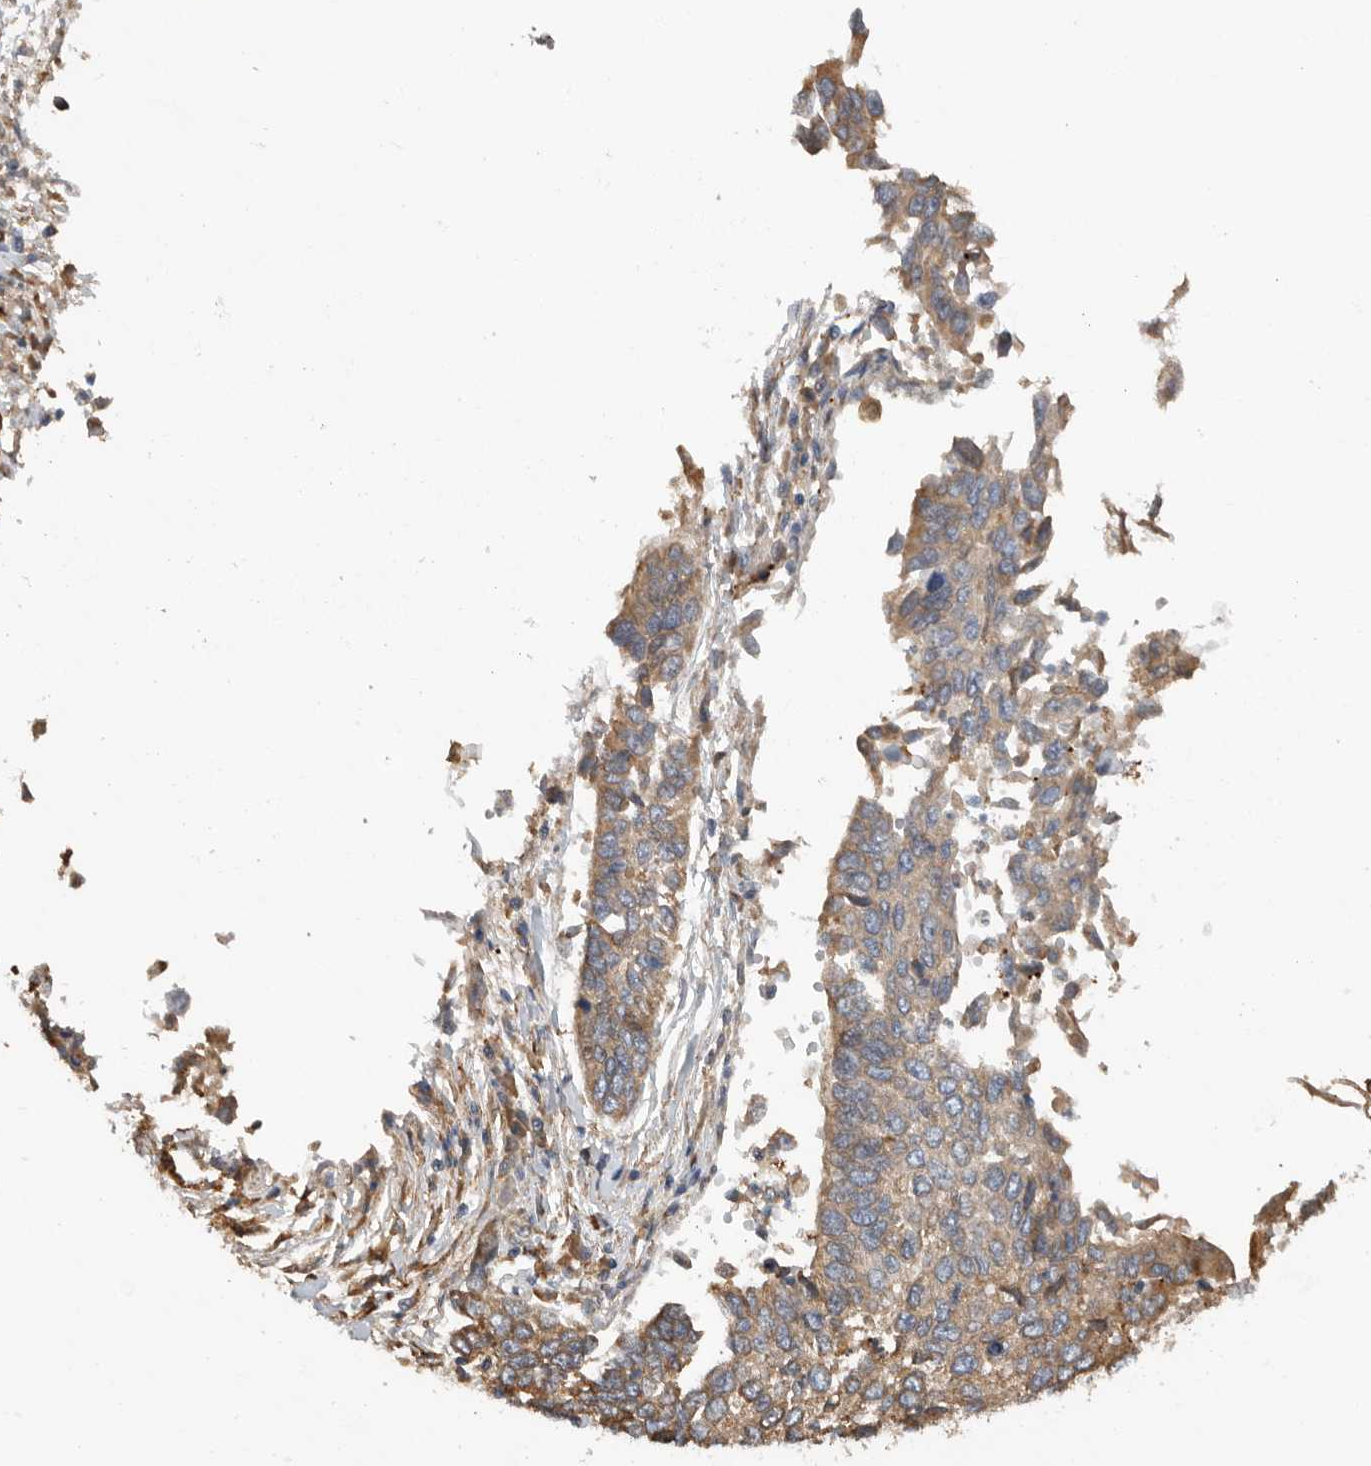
{"staining": {"intensity": "weak", "quantity": ">75%", "location": "cytoplasmic/membranous"}, "tissue": "lung cancer", "cell_type": "Tumor cells", "image_type": "cancer", "snomed": [{"axis": "morphology", "description": "Normal tissue, NOS"}, {"axis": "morphology", "description": "Squamous cell carcinoma, NOS"}, {"axis": "topography", "description": "Cartilage tissue"}, {"axis": "topography", "description": "Bronchus"}, {"axis": "topography", "description": "Lung"}, {"axis": "topography", "description": "Peripheral nerve tissue"}], "caption": "Immunohistochemistry of human lung cancer (squamous cell carcinoma) demonstrates low levels of weak cytoplasmic/membranous expression in approximately >75% of tumor cells.", "gene": "CDC42BPB", "patient": {"sex": "female", "age": 49}}